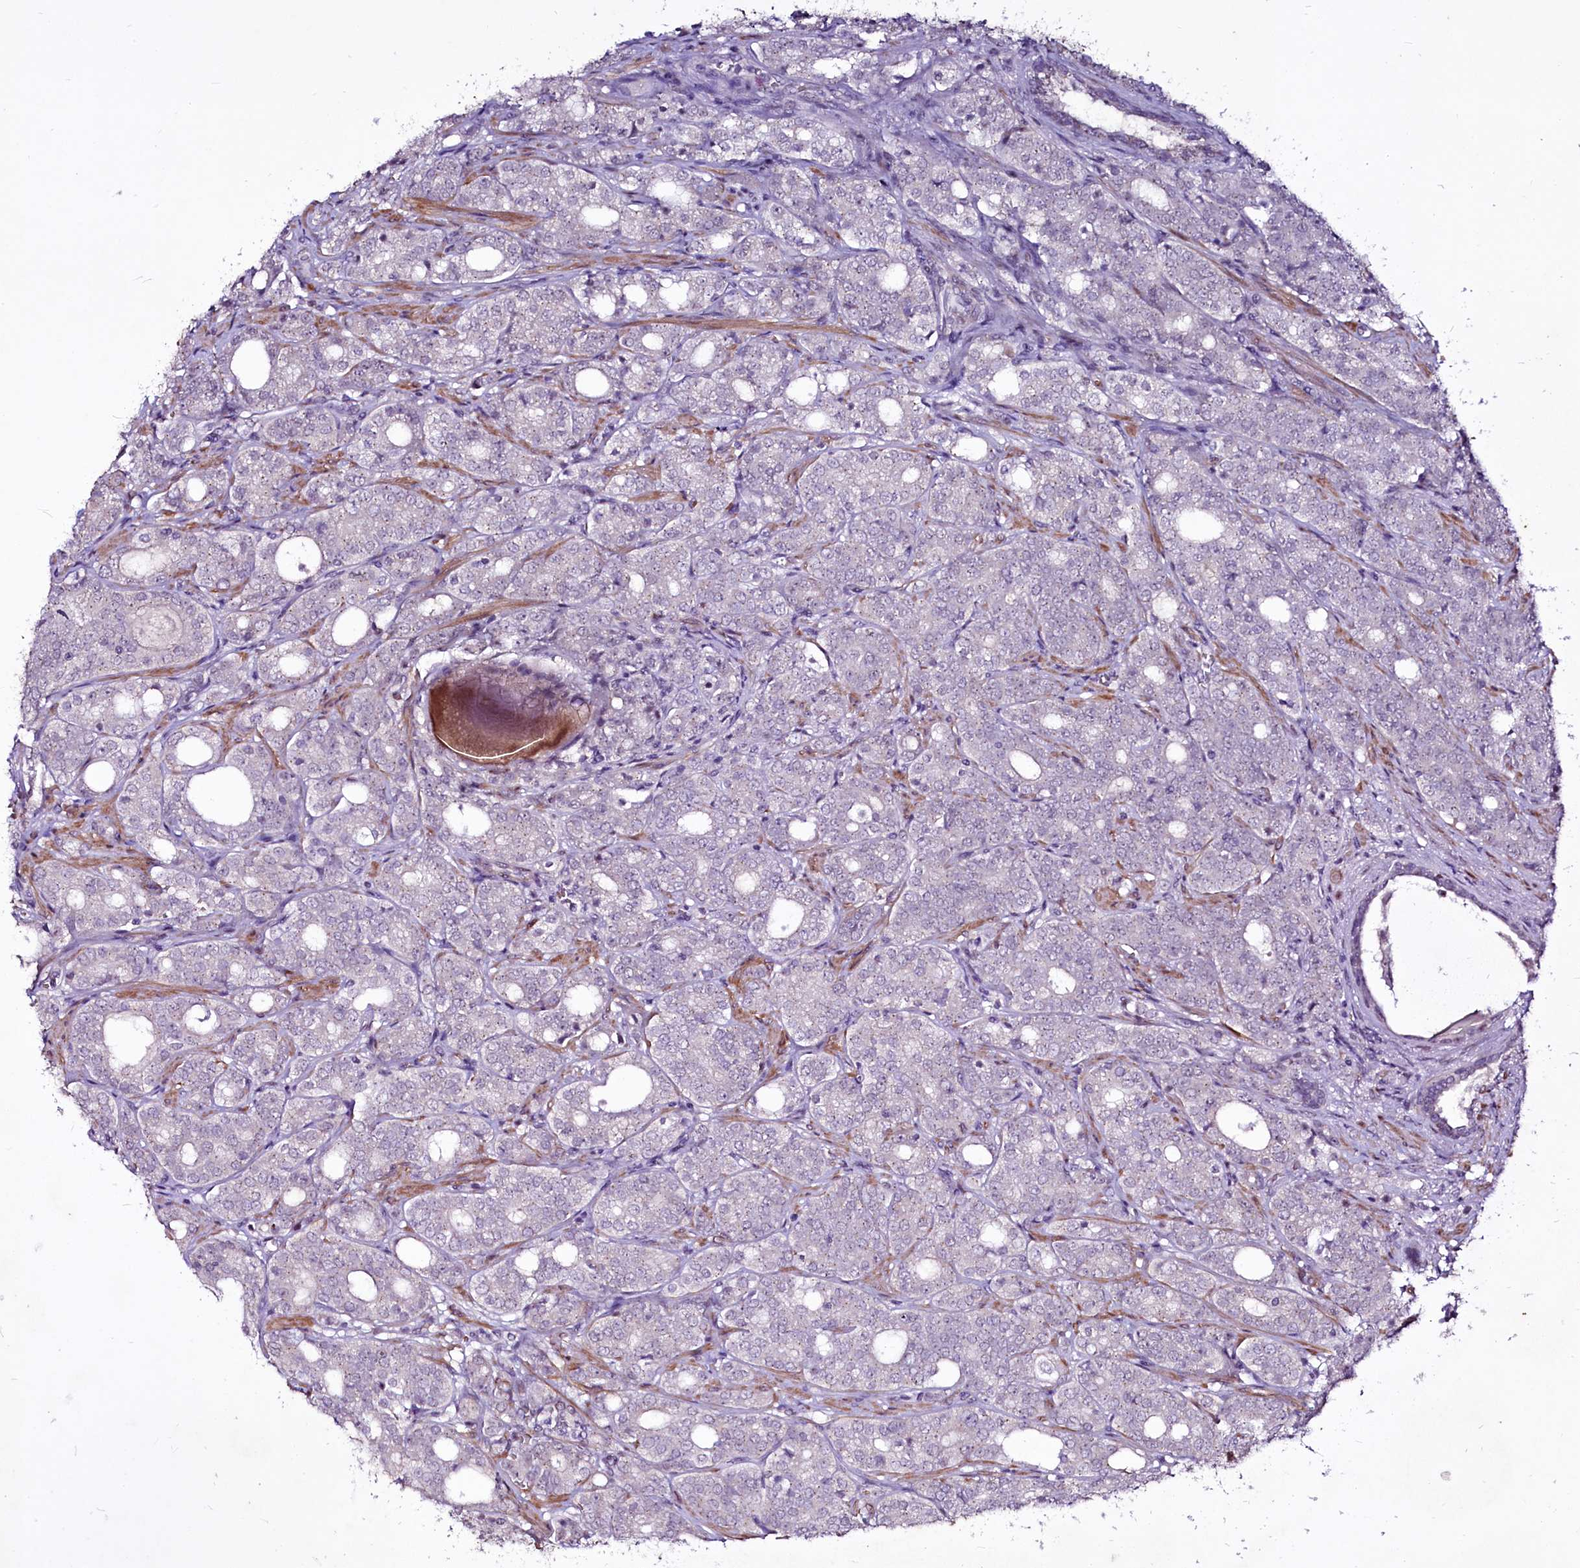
{"staining": {"intensity": "negative", "quantity": "none", "location": "none"}, "tissue": "prostate cancer", "cell_type": "Tumor cells", "image_type": "cancer", "snomed": [{"axis": "morphology", "description": "Adenocarcinoma, High grade"}, {"axis": "topography", "description": "Prostate"}], "caption": "This is an immunohistochemistry photomicrograph of prostate cancer (high-grade adenocarcinoma). There is no staining in tumor cells.", "gene": "SUSD3", "patient": {"sex": "male", "age": 64}}